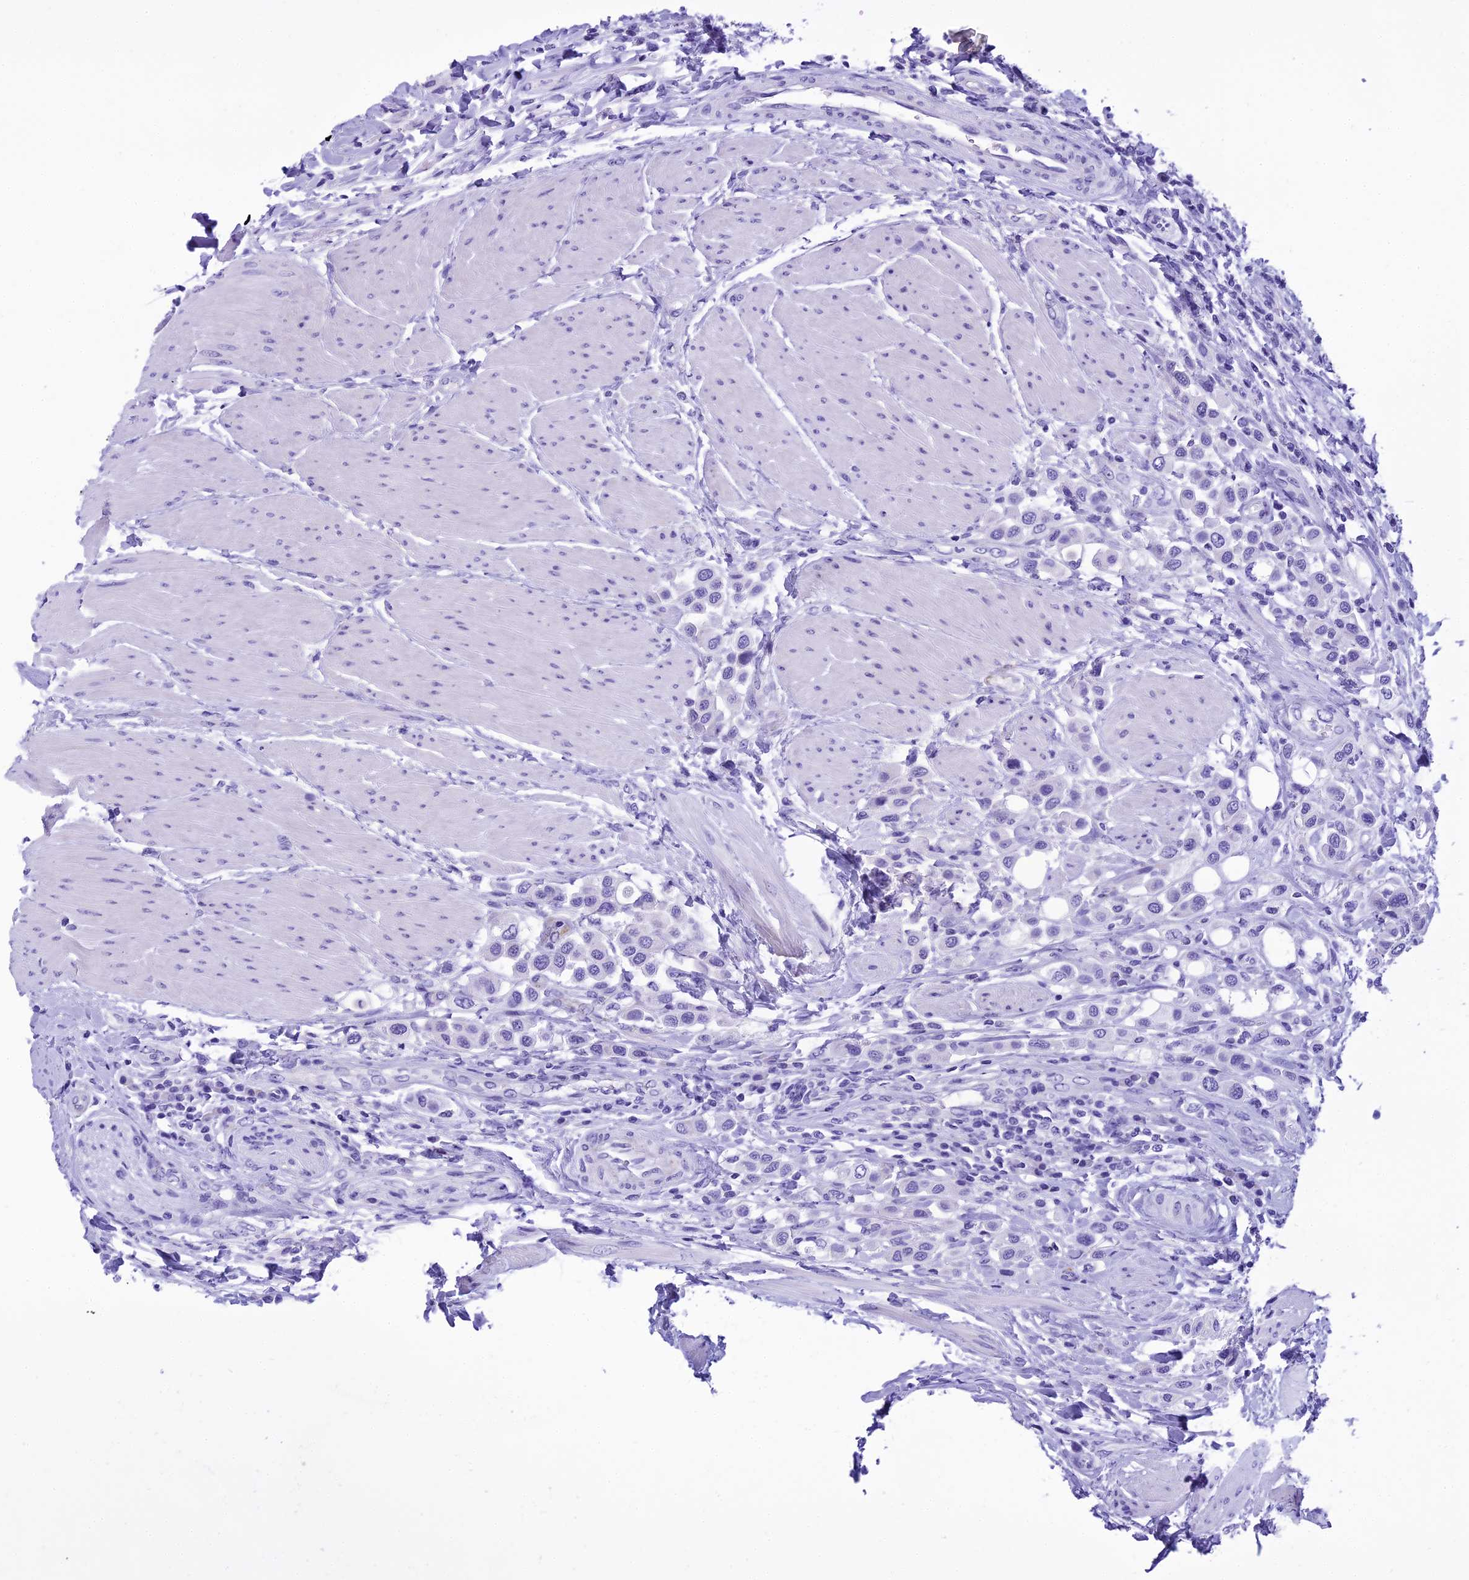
{"staining": {"intensity": "negative", "quantity": "none", "location": "none"}, "tissue": "urothelial cancer", "cell_type": "Tumor cells", "image_type": "cancer", "snomed": [{"axis": "morphology", "description": "Urothelial carcinoma, High grade"}, {"axis": "topography", "description": "Urinary bladder"}], "caption": "The histopathology image exhibits no staining of tumor cells in urothelial cancer.", "gene": "KCTD14", "patient": {"sex": "male", "age": 50}}